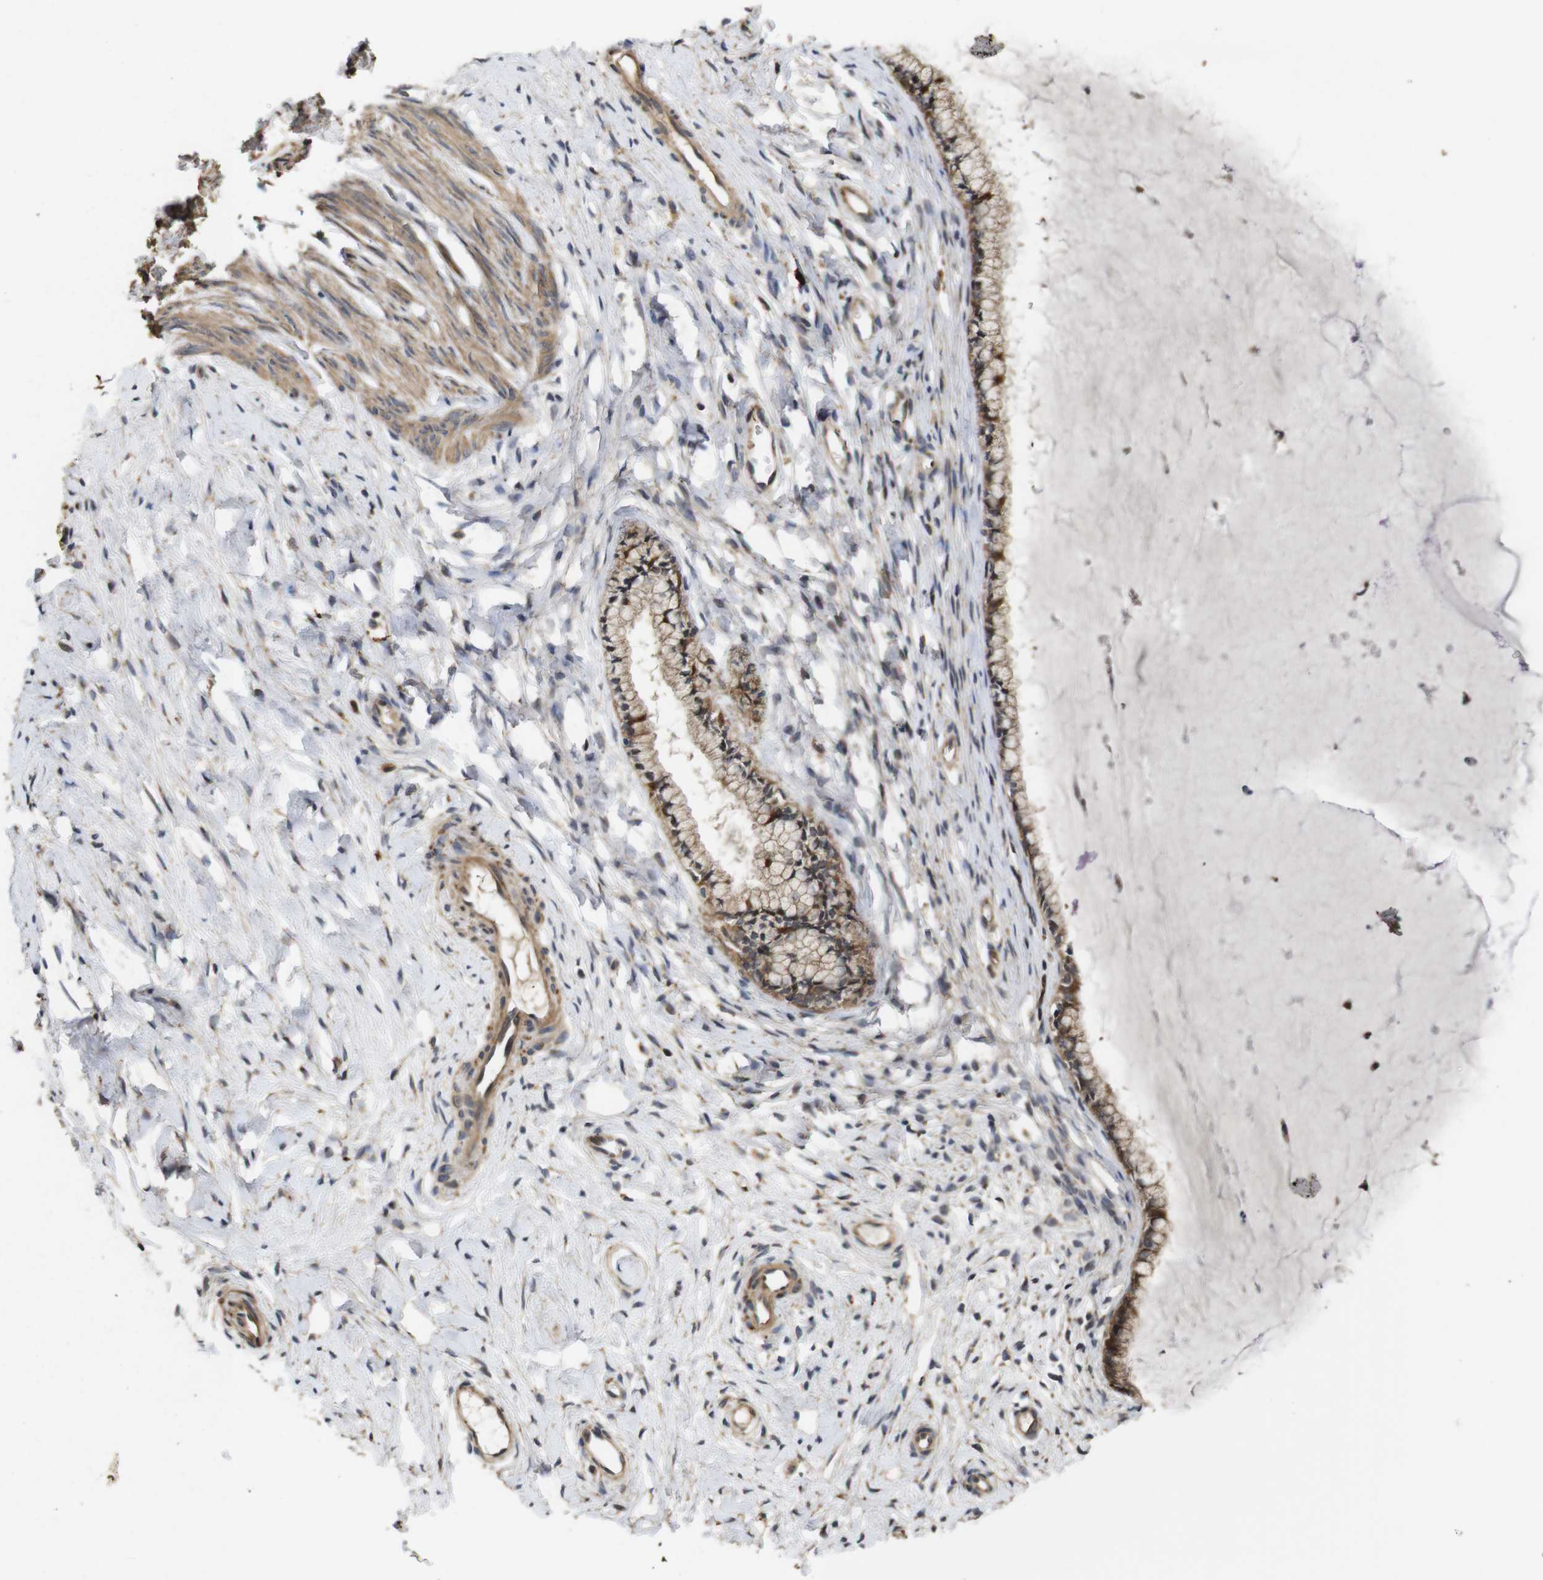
{"staining": {"intensity": "moderate", "quantity": ">75%", "location": "cytoplasmic/membranous"}, "tissue": "cervix", "cell_type": "Glandular cells", "image_type": "normal", "snomed": [{"axis": "morphology", "description": "Normal tissue, NOS"}, {"axis": "topography", "description": "Cervix"}], "caption": "Immunohistochemical staining of benign cervix exhibits >75% levels of moderate cytoplasmic/membranous protein staining in approximately >75% of glandular cells.", "gene": "PTPN14", "patient": {"sex": "female", "age": 65}}